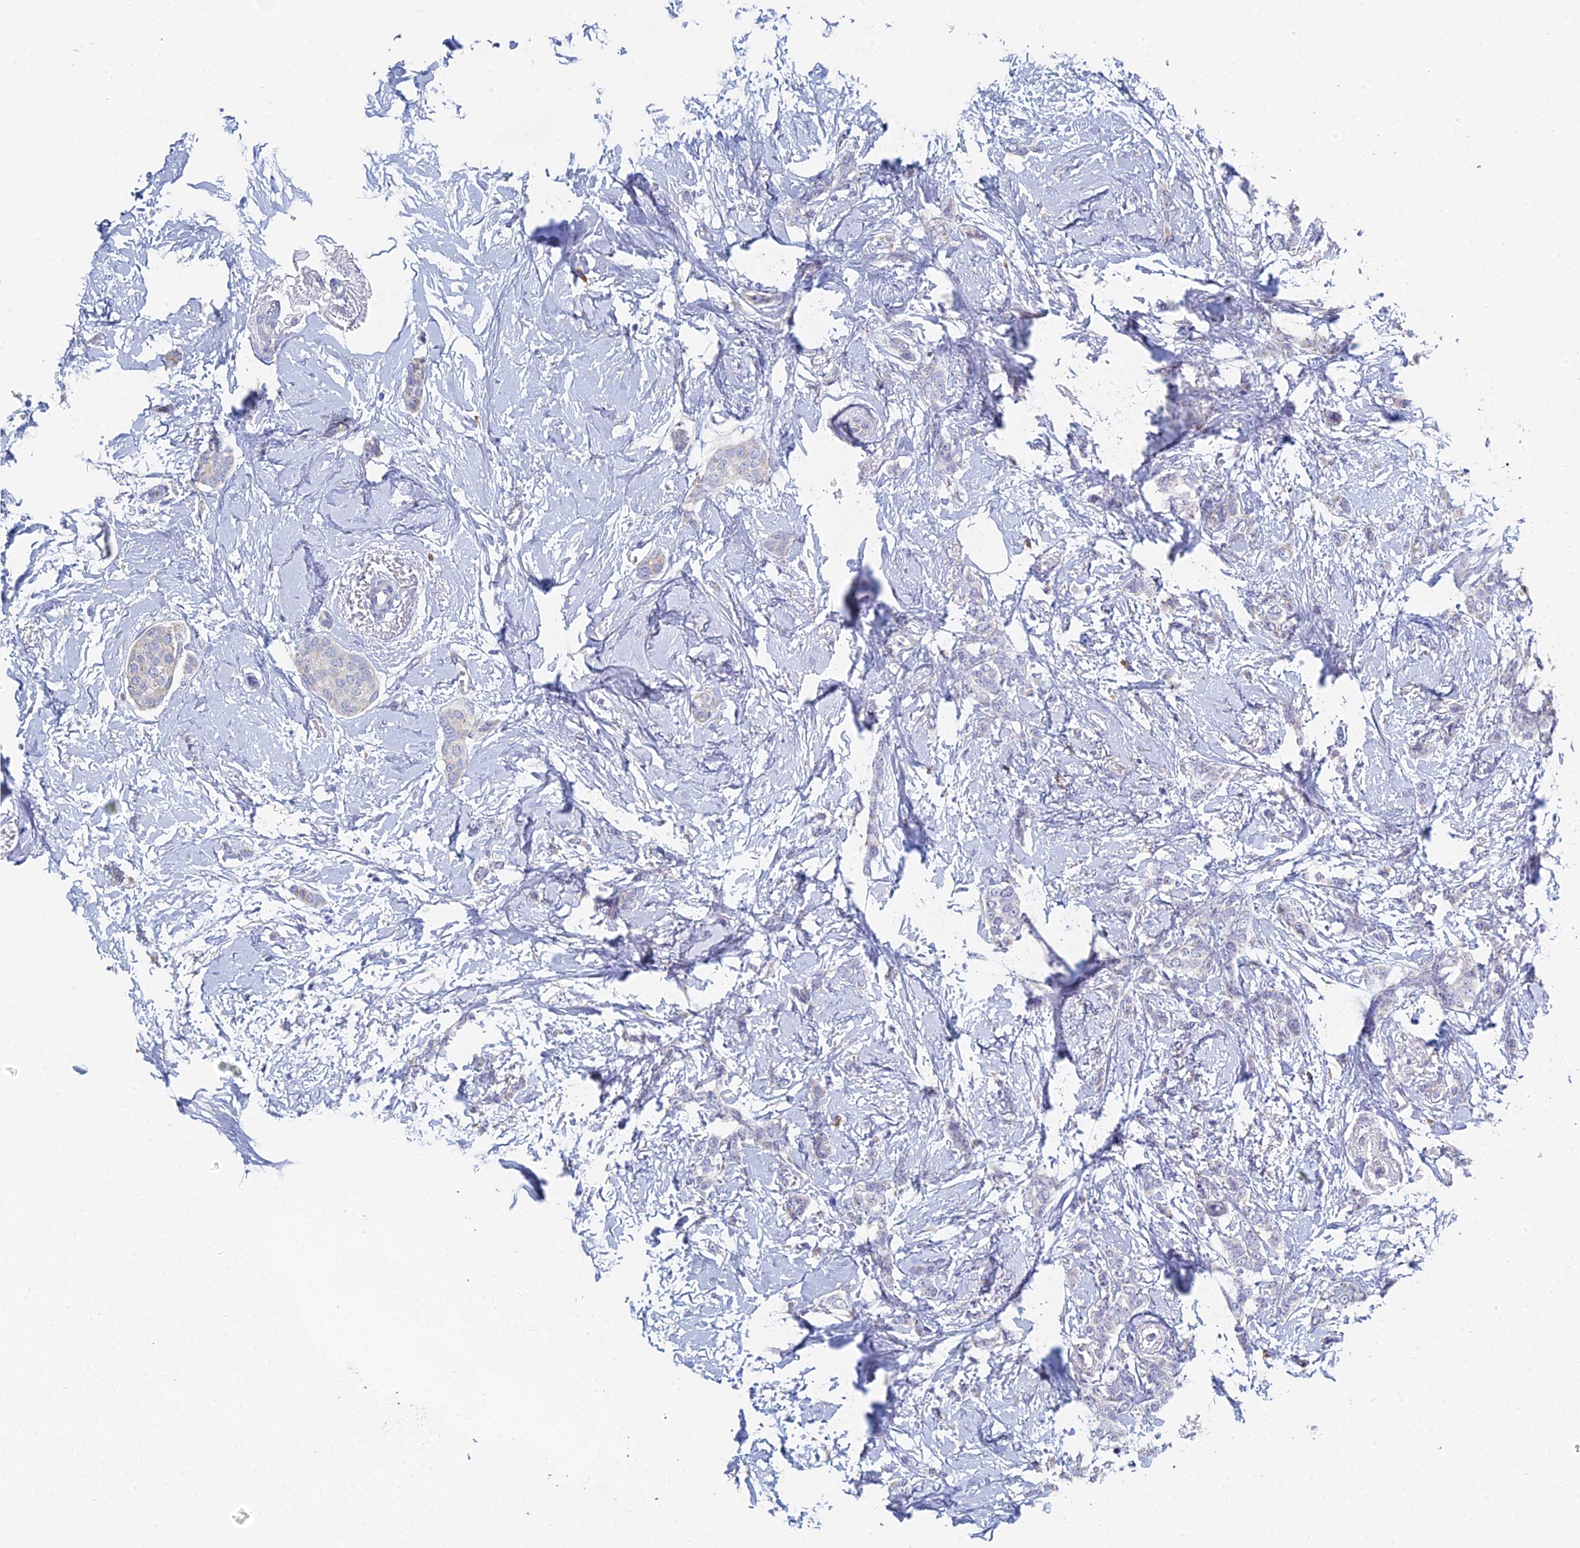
{"staining": {"intensity": "negative", "quantity": "none", "location": "none"}, "tissue": "breast cancer", "cell_type": "Tumor cells", "image_type": "cancer", "snomed": [{"axis": "morphology", "description": "Duct carcinoma"}, {"axis": "topography", "description": "Breast"}], "caption": "Immunohistochemistry (IHC) photomicrograph of intraductal carcinoma (breast) stained for a protein (brown), which displays no positivity in tumor cells.", "gene": "CRACR2B", "patient": {"sex": "female", "age": 72}}